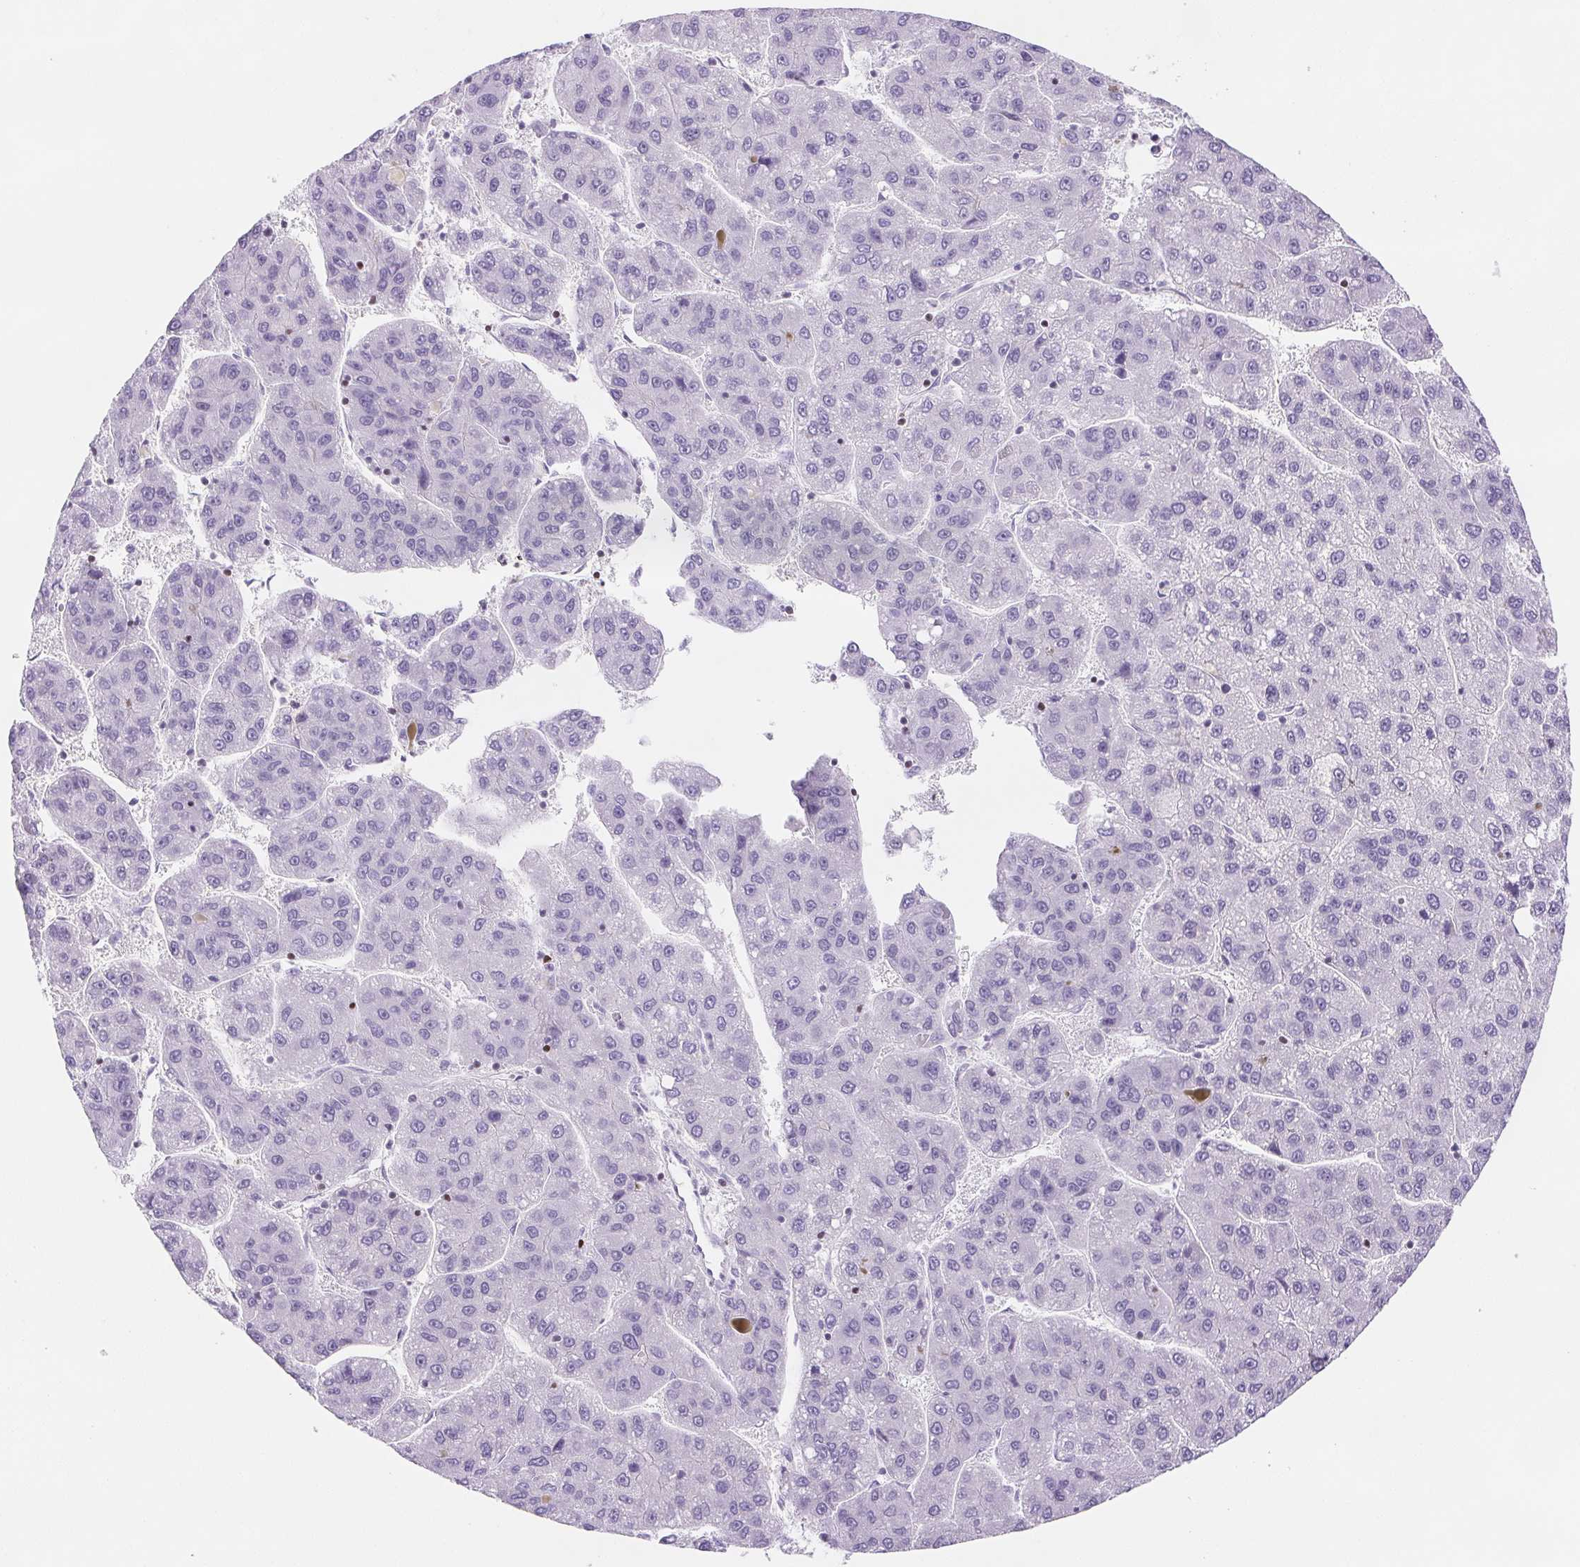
{"staining": {"intensity": "negative", "quantity": "none", "location": "none"}, "tissue": "liver cancer", "cell_type": "Tumor cells", "image_type": "cancer", "snomed": [{"axis": "morphology", "description": "Carcinoma, Hepatocellular, NOS"}, {"axis": "topography", "description": "Liver"}], "caption": "Liver cancer stained for a protein using immunohistochemistry (IHC) displays no positivity tumor cells.", "gene": "BEND2", "patient": {"sex": "female", "age": 82}}